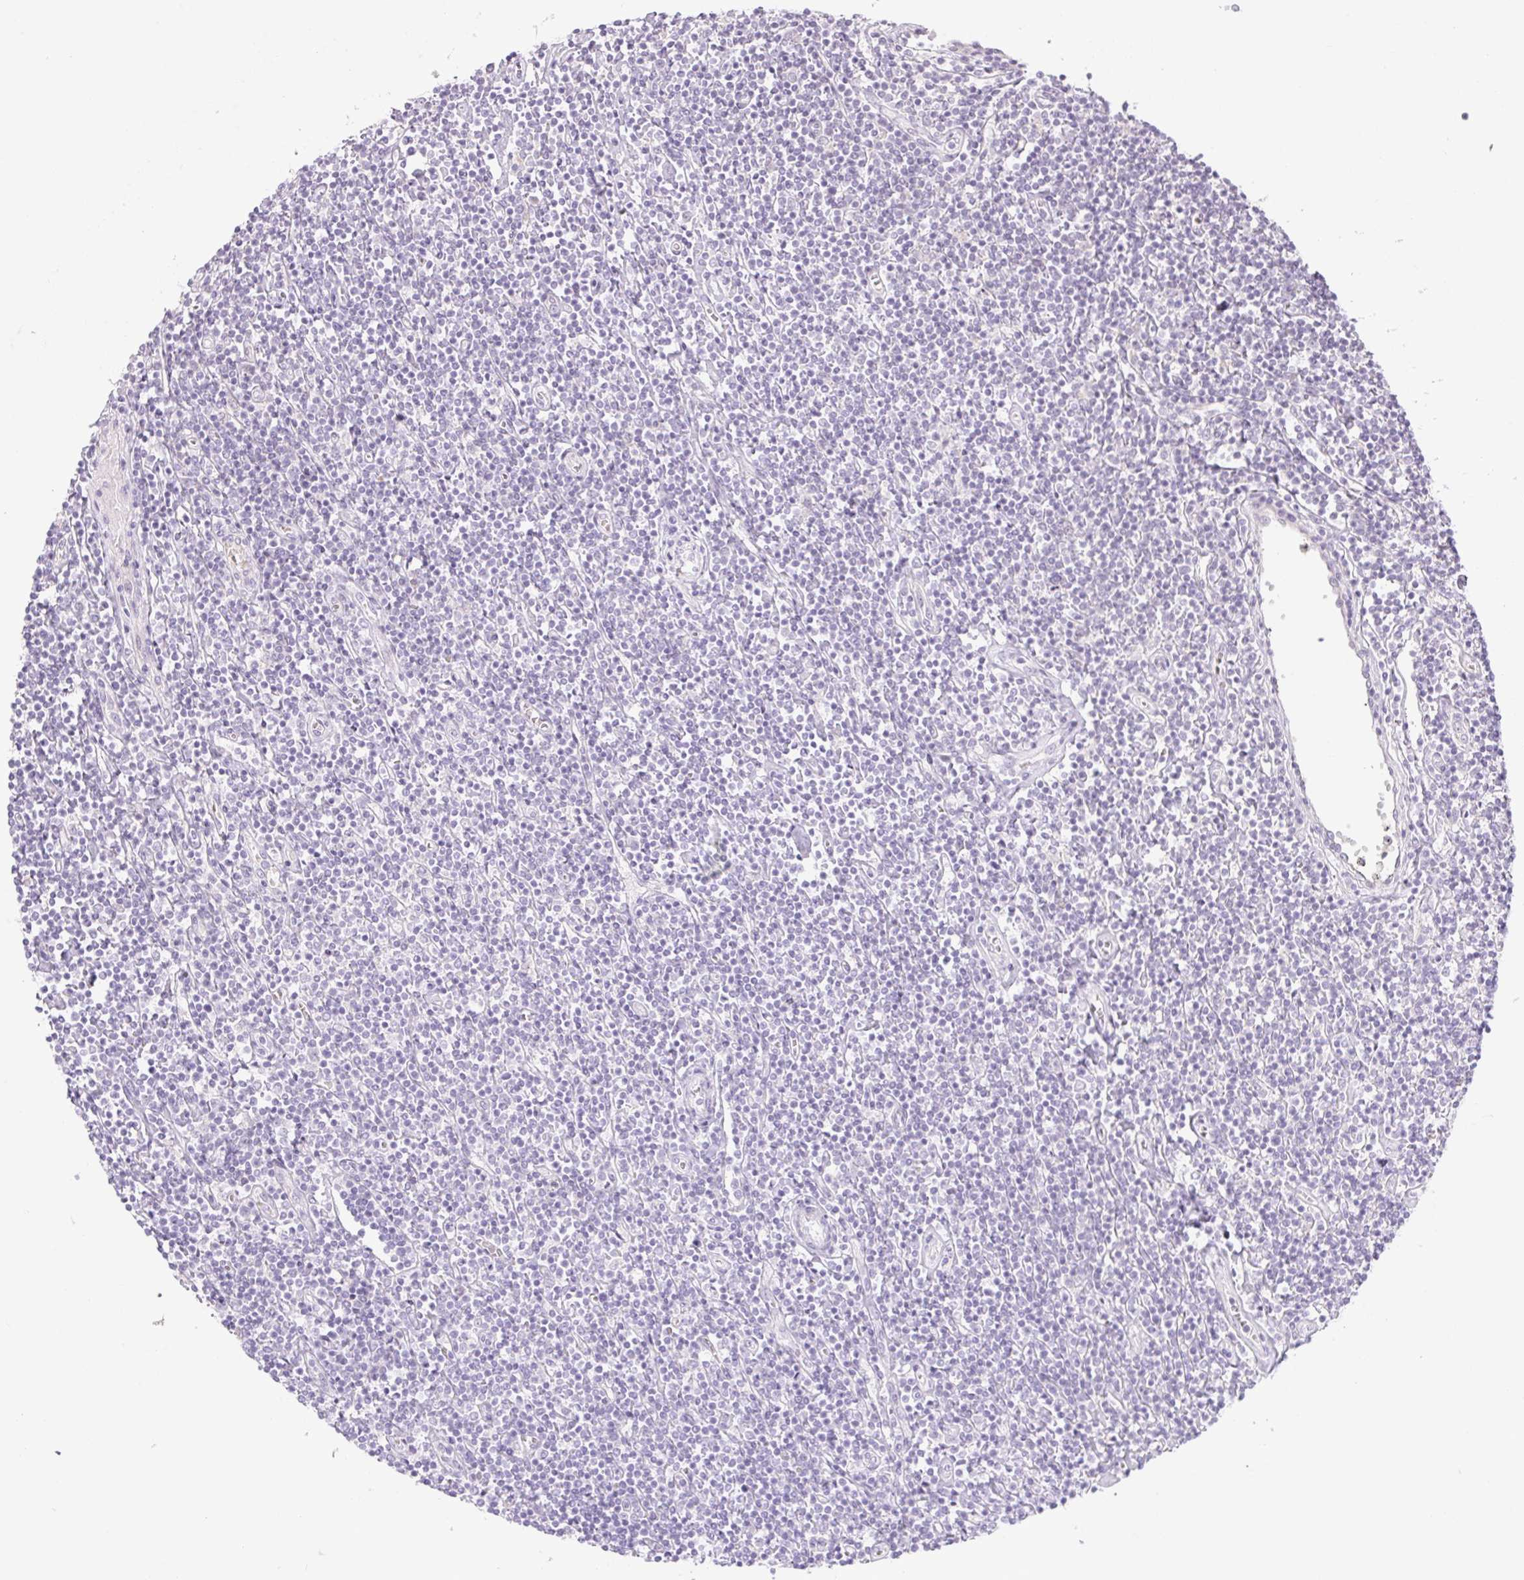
{"staining": {"intensity": "negative", "quantity": "none", "location": "none"}, "tissue": "lymphoma", "cell_type": "Tumor cells", "image_type": "cancer", "snomed": [{"axis": "morphology", "description": "Hodgkin's disease, NOS"}, {"axis": "topography", "description": "Lymph node"}], "caption": "DAB immunohistochemical staining of human Hodgkin's disease shows no significant staining in tumor cells.", "gene": "CTCFL", "patient": {"sex": "male", "age": 40}}